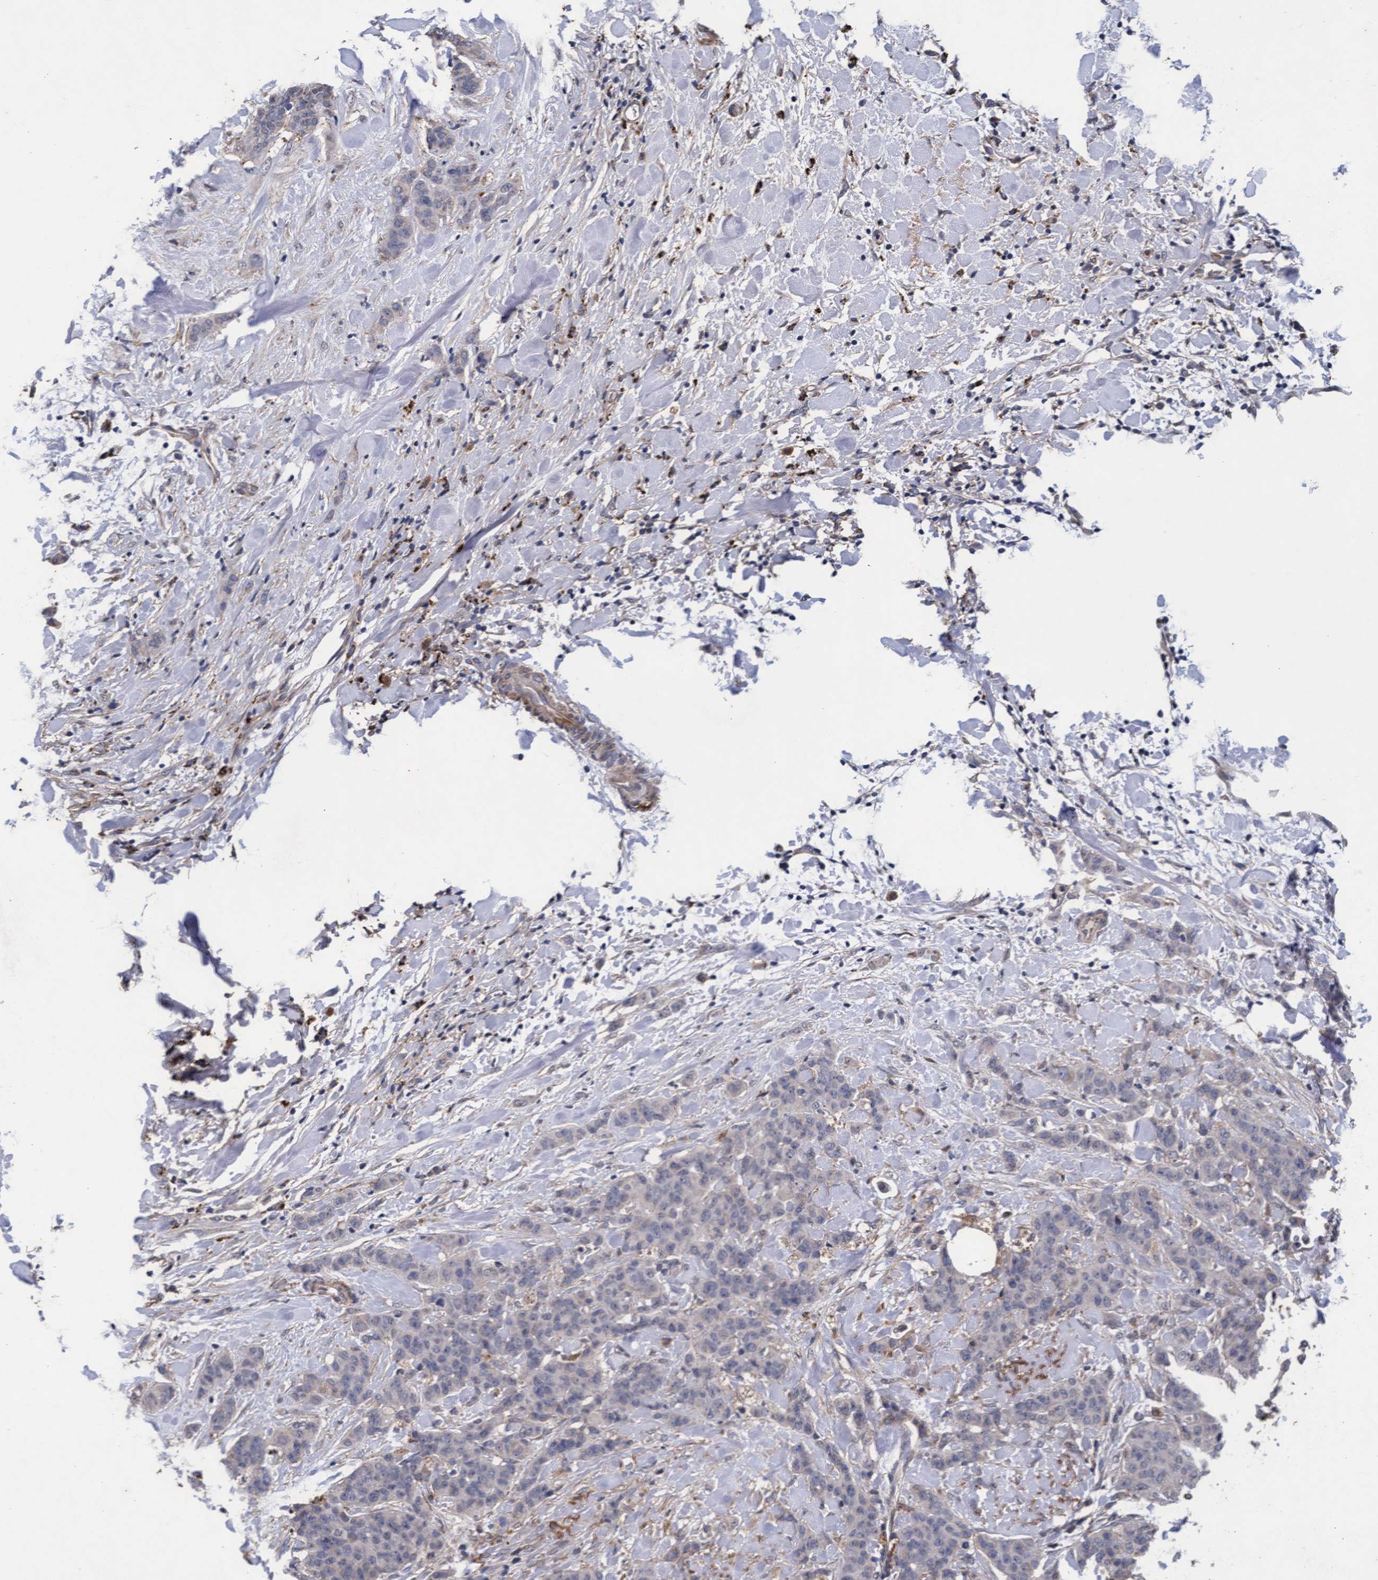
{"staining": {"intensity": "negative", "quantity": "none", "location": "none"}, "tissue": "breast cancer", "cell_type": "Tumor cells", "image_type": "cancer", "snomed": [{"axis": "morphology", "description": "Normal tissue, NOS"}, {"axis": "morphology", "description": "Duct carcinoma"}, {"axis": "topography", "description": "Breast"}], "caption": "This micrograph is of breast infiltrating ductal carcinoma stained with immunohistochemistry (IHC) to label a protein in brown with the nuclei are counter-stained blue. There is no staining in tumor cells.", "gene": "CPQ", "patient": {"sex": "female", "age": 40}}